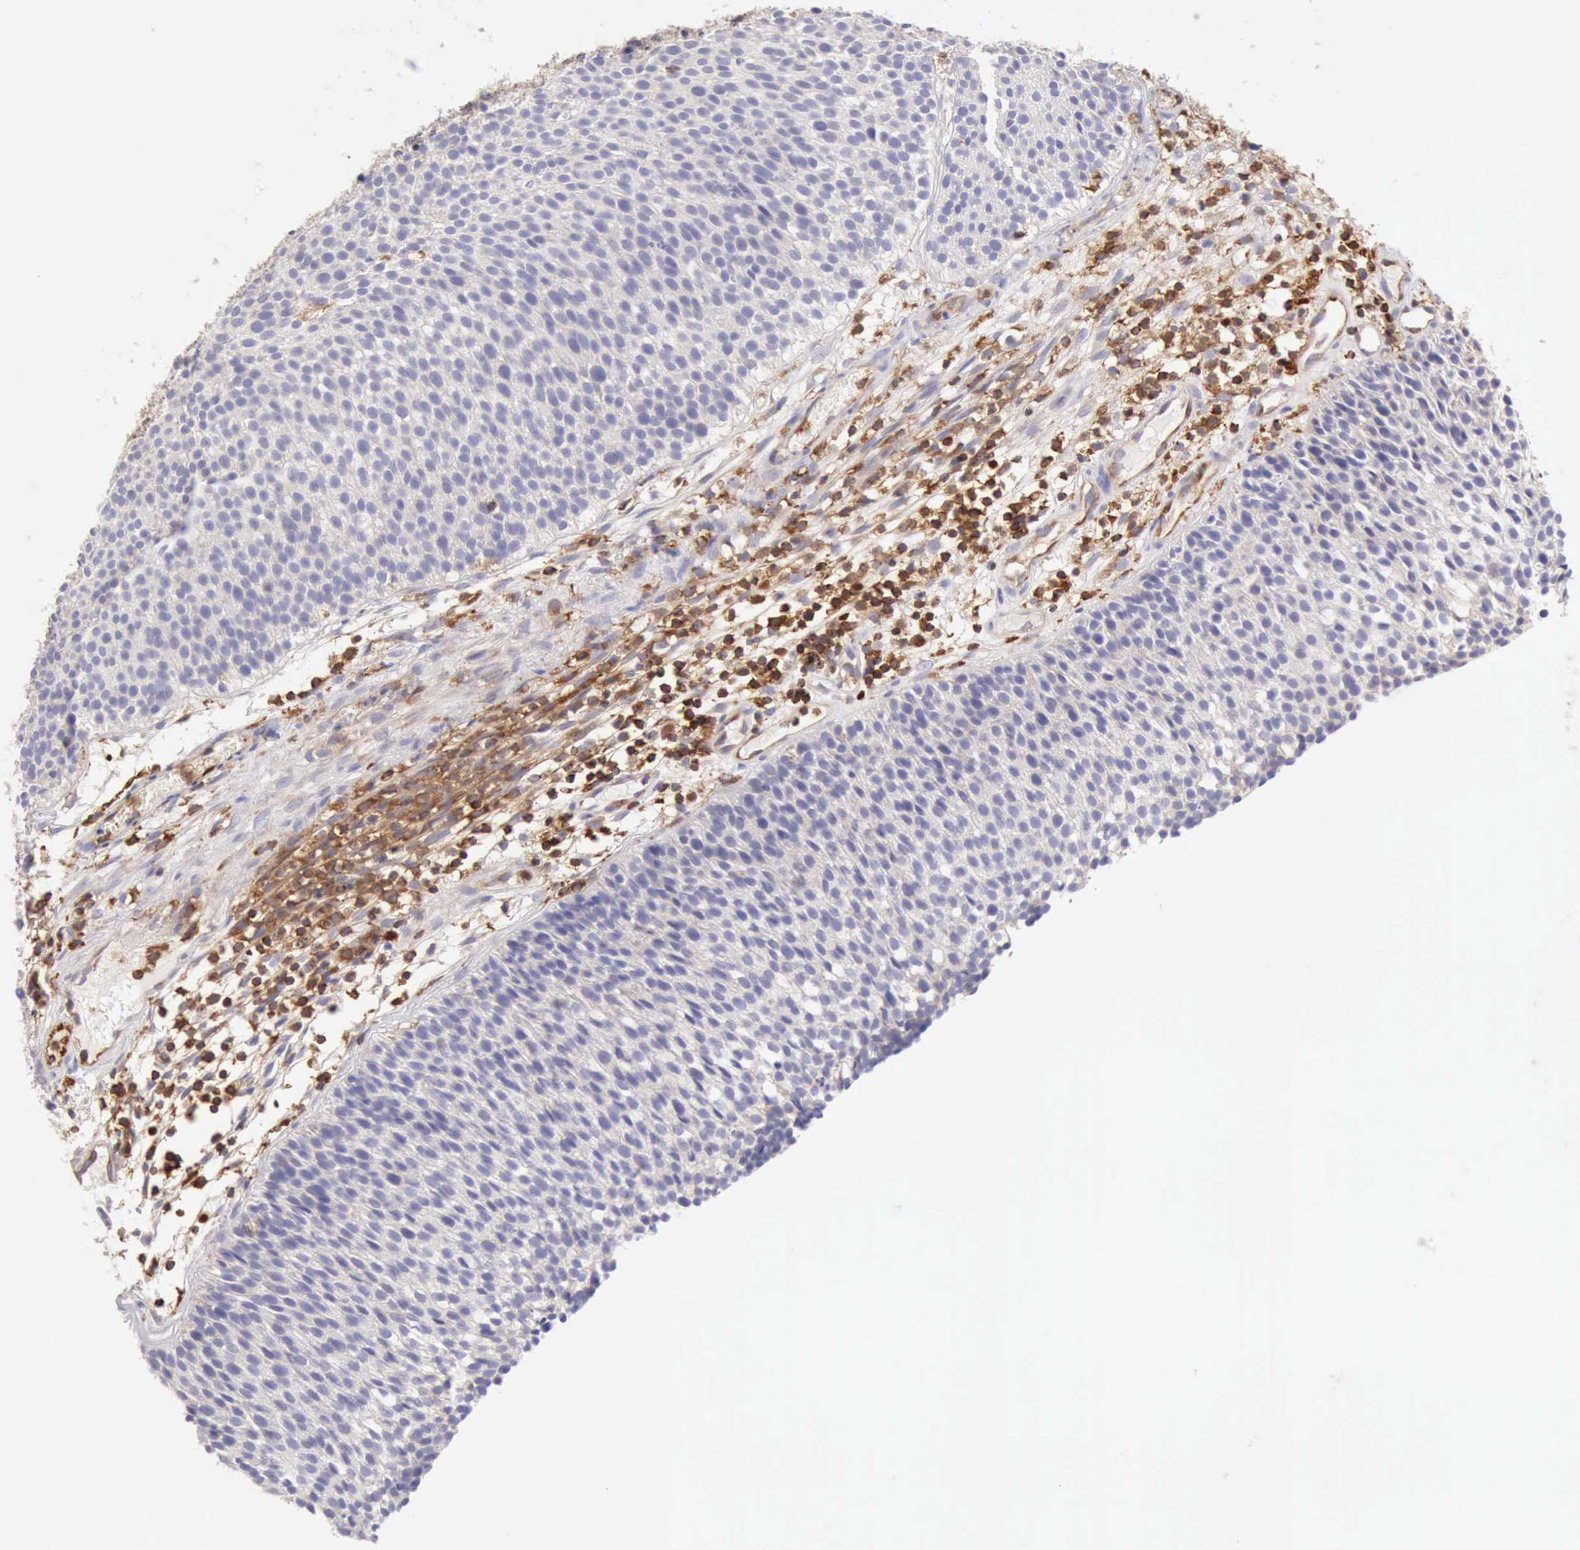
{"staining": {"intensity": "negative", "quantity": "none", "location": "none"}, "tissue": "urothelial cancer", "cell_type": "Tumor cells", "image_type": "cancer", "snomed": [{"axis": "morphology", "description": "Urothelial carcinoma, Low grade"}, {"axis": "topography", "description": "Urinary bladder"}], "caption": "Tumor cells show no significant protein staining in urothelial cancer. (Brightfield microscopy of DAB (3,3'-diaminobenzidine) IHC at high magnification).", "gene": "ARHGAP4", "patient": {"sex": "male", "age": 85}}